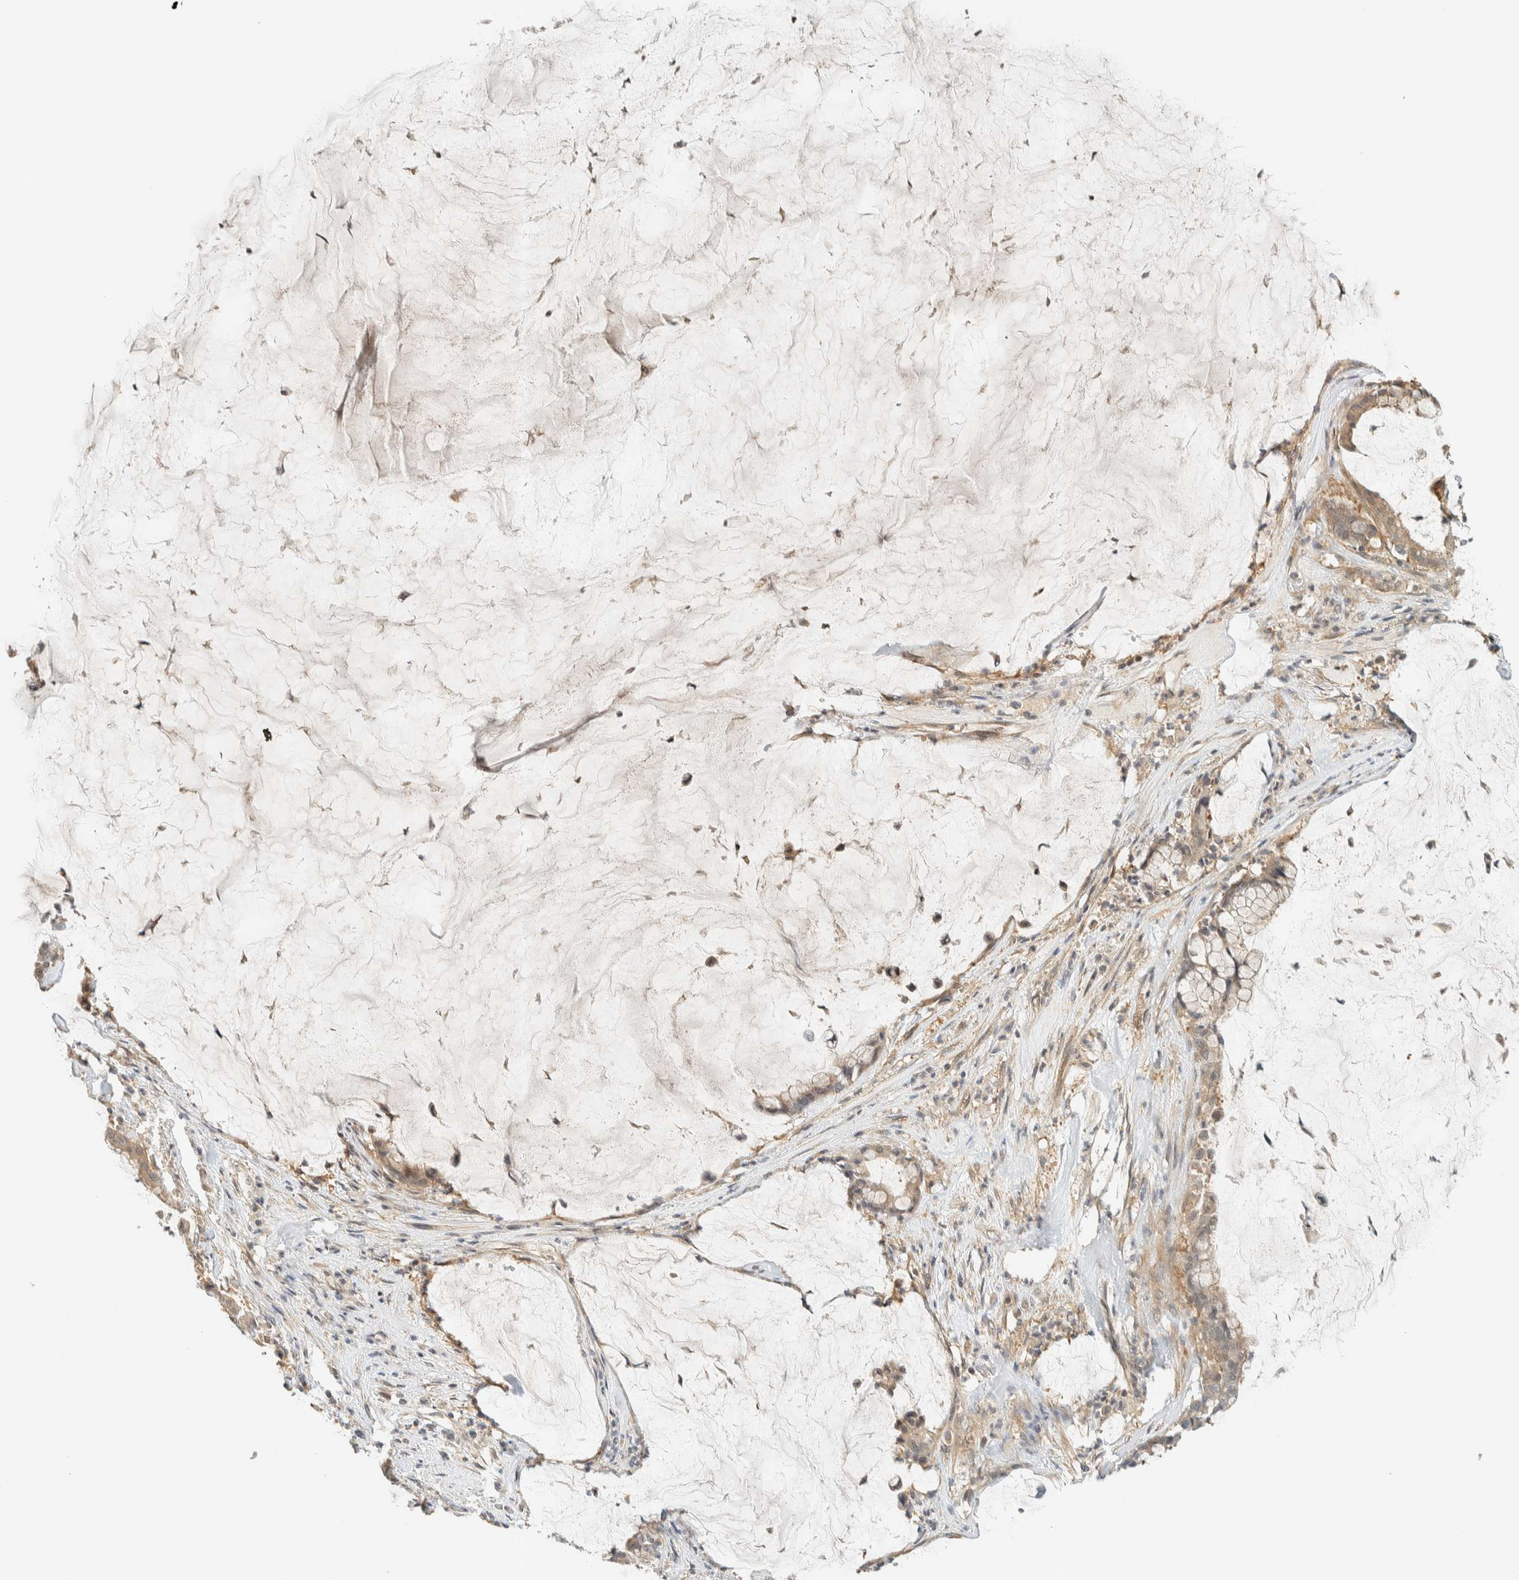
{"staining": {"intensity": "weak", "quantity": ">75%", "location": "cytoplasmic/membranous"}, "tissue": "pancreatic cancer", "cell_type": "Tumor cells", "image_type": "cancer", "snomed": [{"axis": "morphology", "description": "Adenocarcinoma, NOS"}, {"axis": "topography", "description": "Pancreas"}], "caption": "IHC micrograph of neoplastic tissue: human pancreatic cancer stained using immunohistochemistry shows low levels of weak protein expression localized specifically in the cytoplasmic/membranous of tumor cells, appearing as a cytoplasmic/membranous brown color.", "gene": "KIFAP3", "patient": {"sex": "male", "age": 41}}